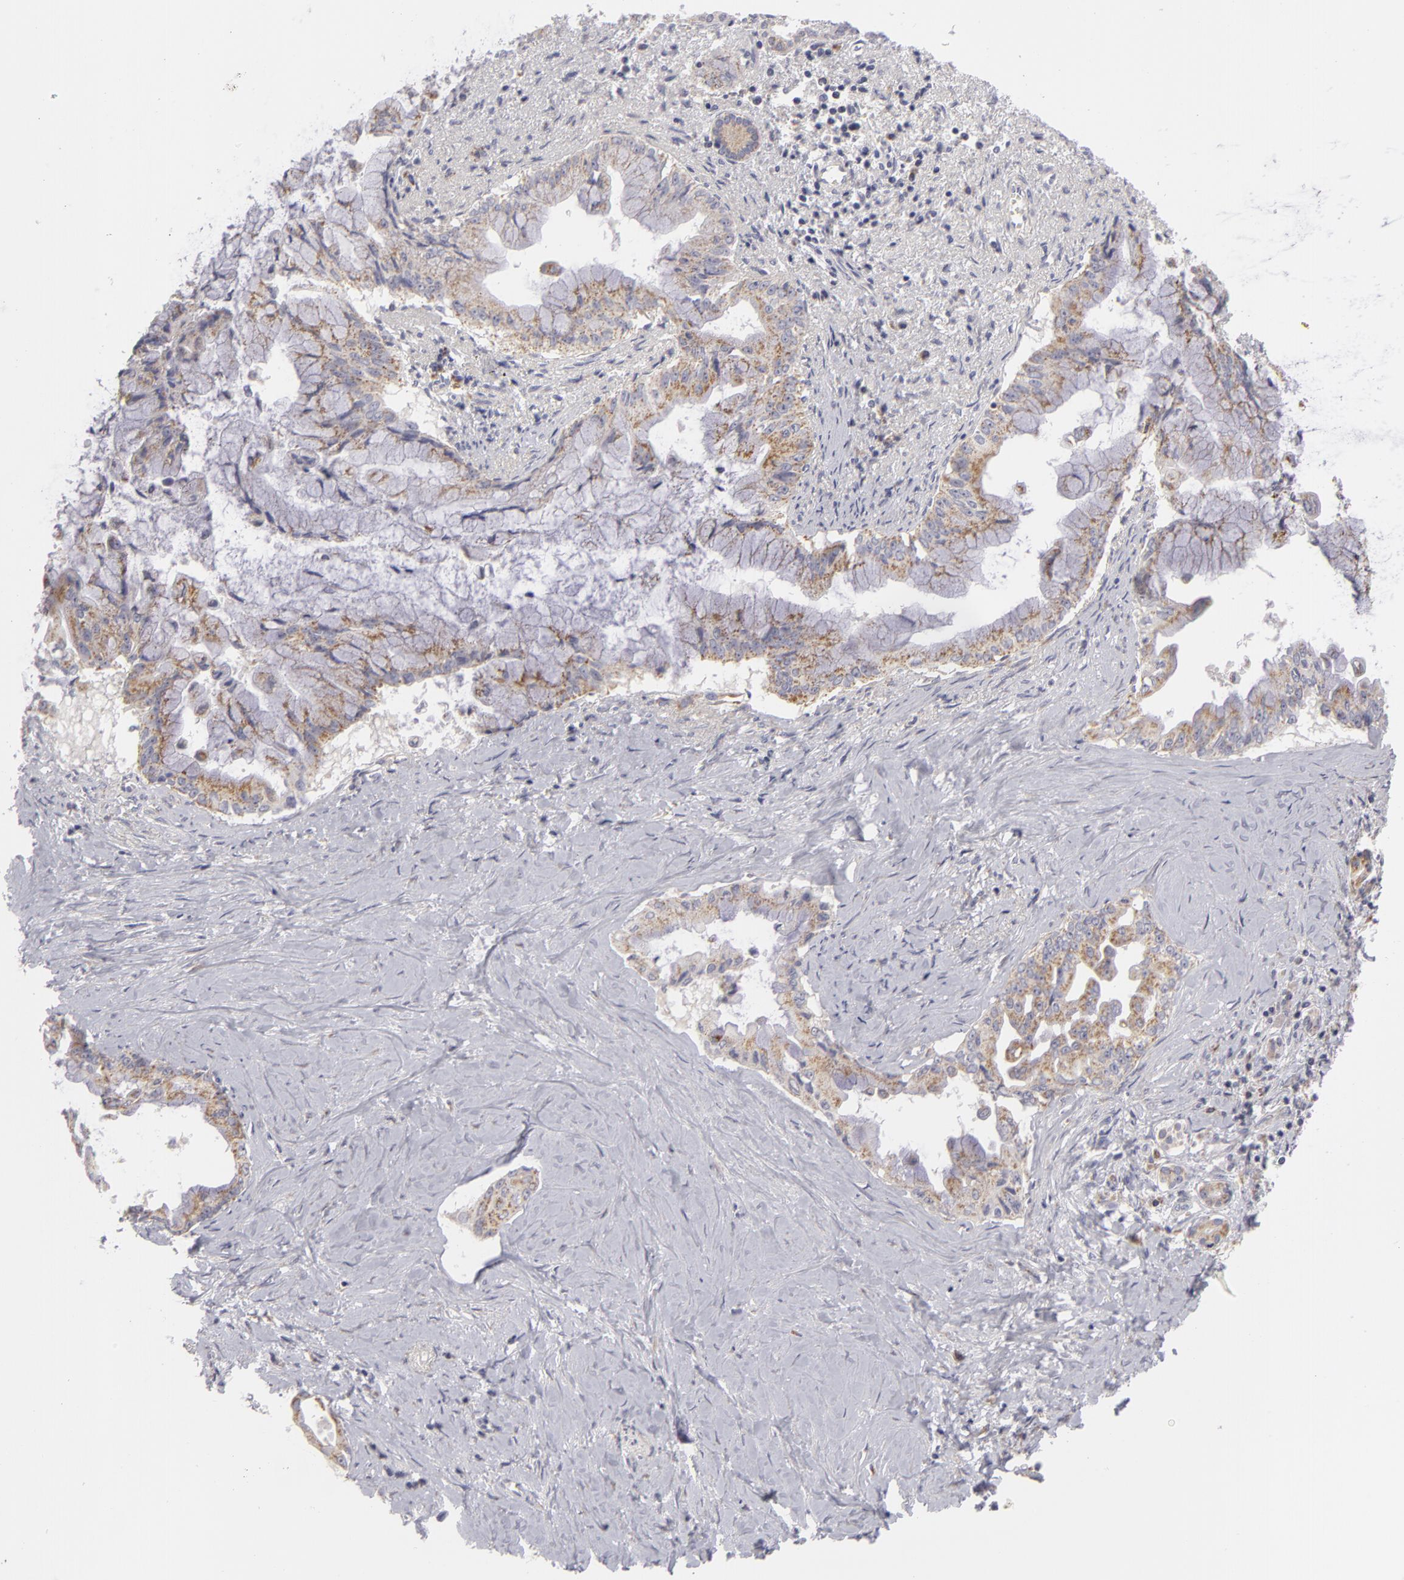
{"staining": {"intensity": "weak", "quantity": ">75%", "location": "cytoplasmic/membranous"}, "tissue": "pancreatic cancer", "cell_type": "Tumor cells", "image_type": "cancer", "snomed": [{"axis": "morphology", "description": "Adenocarcinoma, NOS"}, {"axis": "topography", "description": "Pancreas"}], "caption": "Human pancreatic adenocarcinoma stained for a protein (brown) demonstrates weak cytoplasmic/membranous positive positivity in approximately >75% of tumor cells.", "gene": "ATP2B3", "patient": {"sex": "male", "age": 59}}